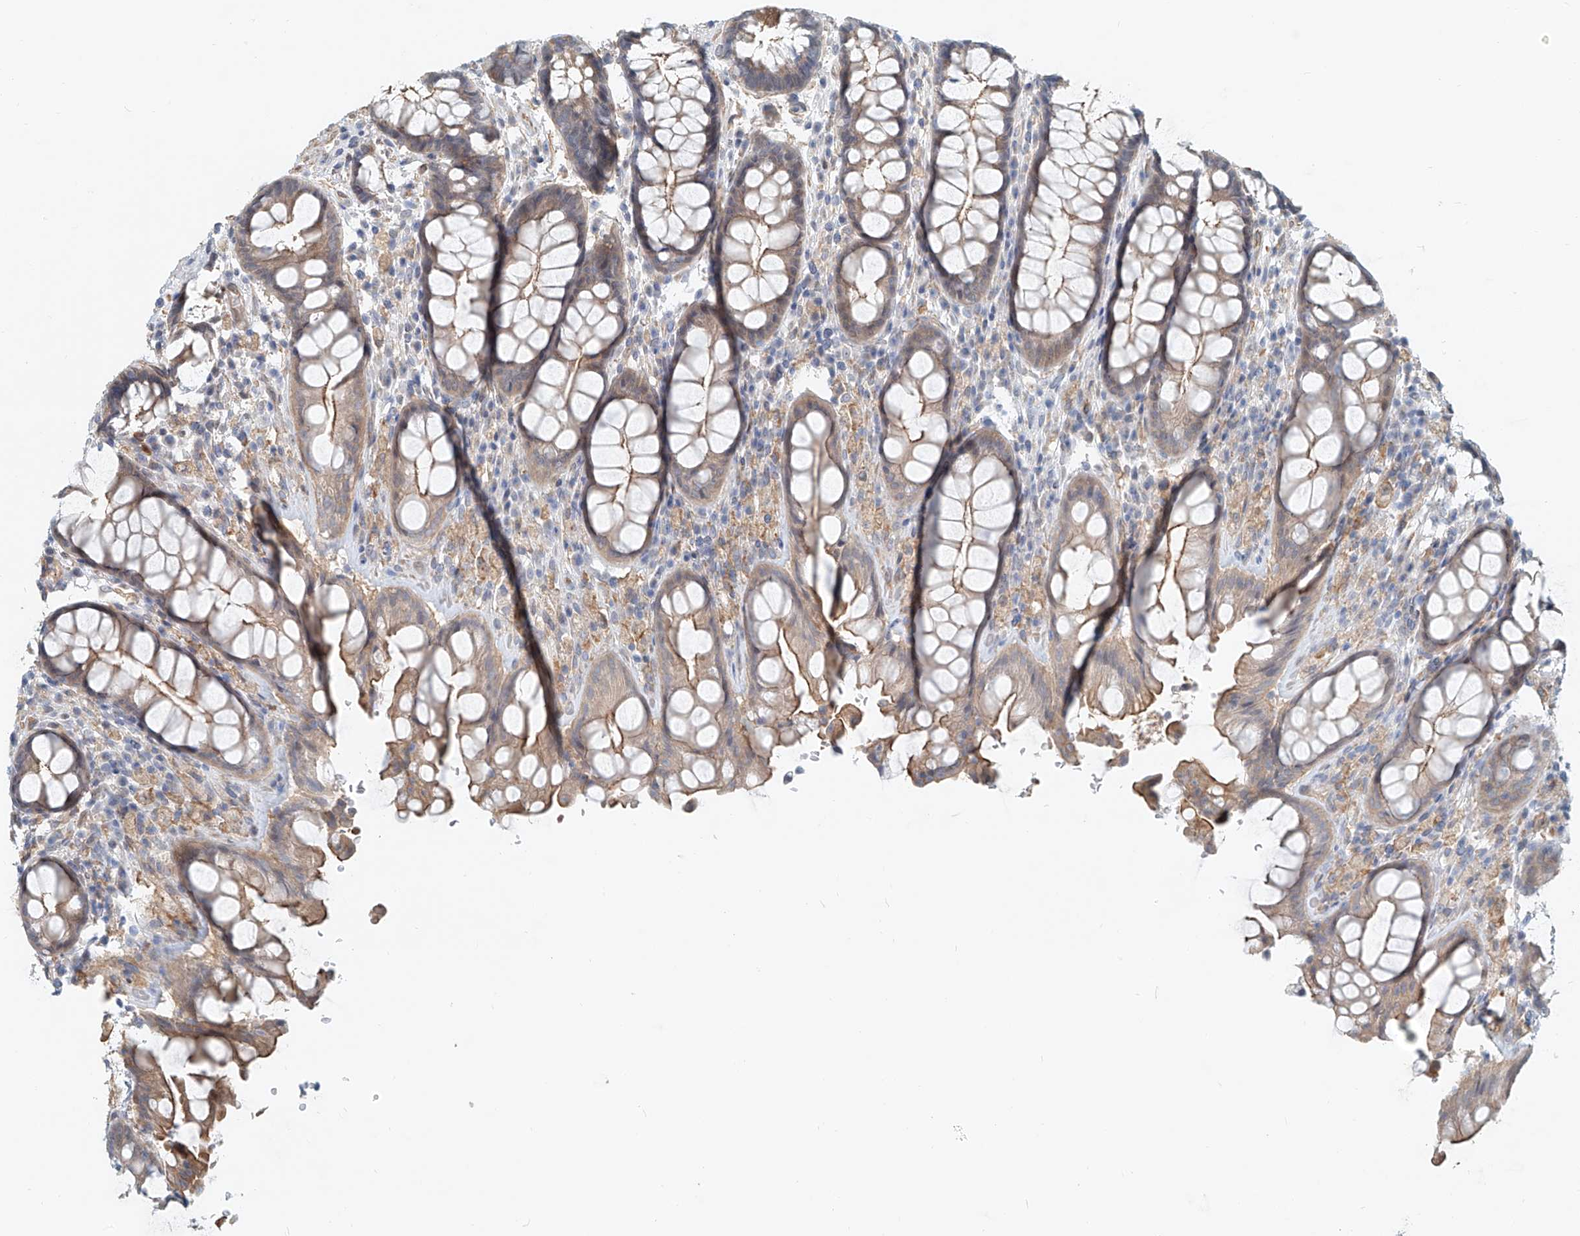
{"staining": {"intensity": "moderate", "quantity": "25%-75%", "location": "cytoplasmic/membranous"}, "tissue": "rectum", "cell_type": "Glandular cells", "image_type": "normal", "snomed": [{"axis": "morphology", "description": "Normal tissue, NOS"}, {"axis": "topography", "description": "Rectum"}], "caption": "Moderate cytoplasmic/membranous positivity for a protein is appreciated in about 25%-75% of glandular cells of unremarkable rectum using immunohistochemistry (IHC).", "gene": "SASH1", "patient": {"sex": "male", "age": 64}}